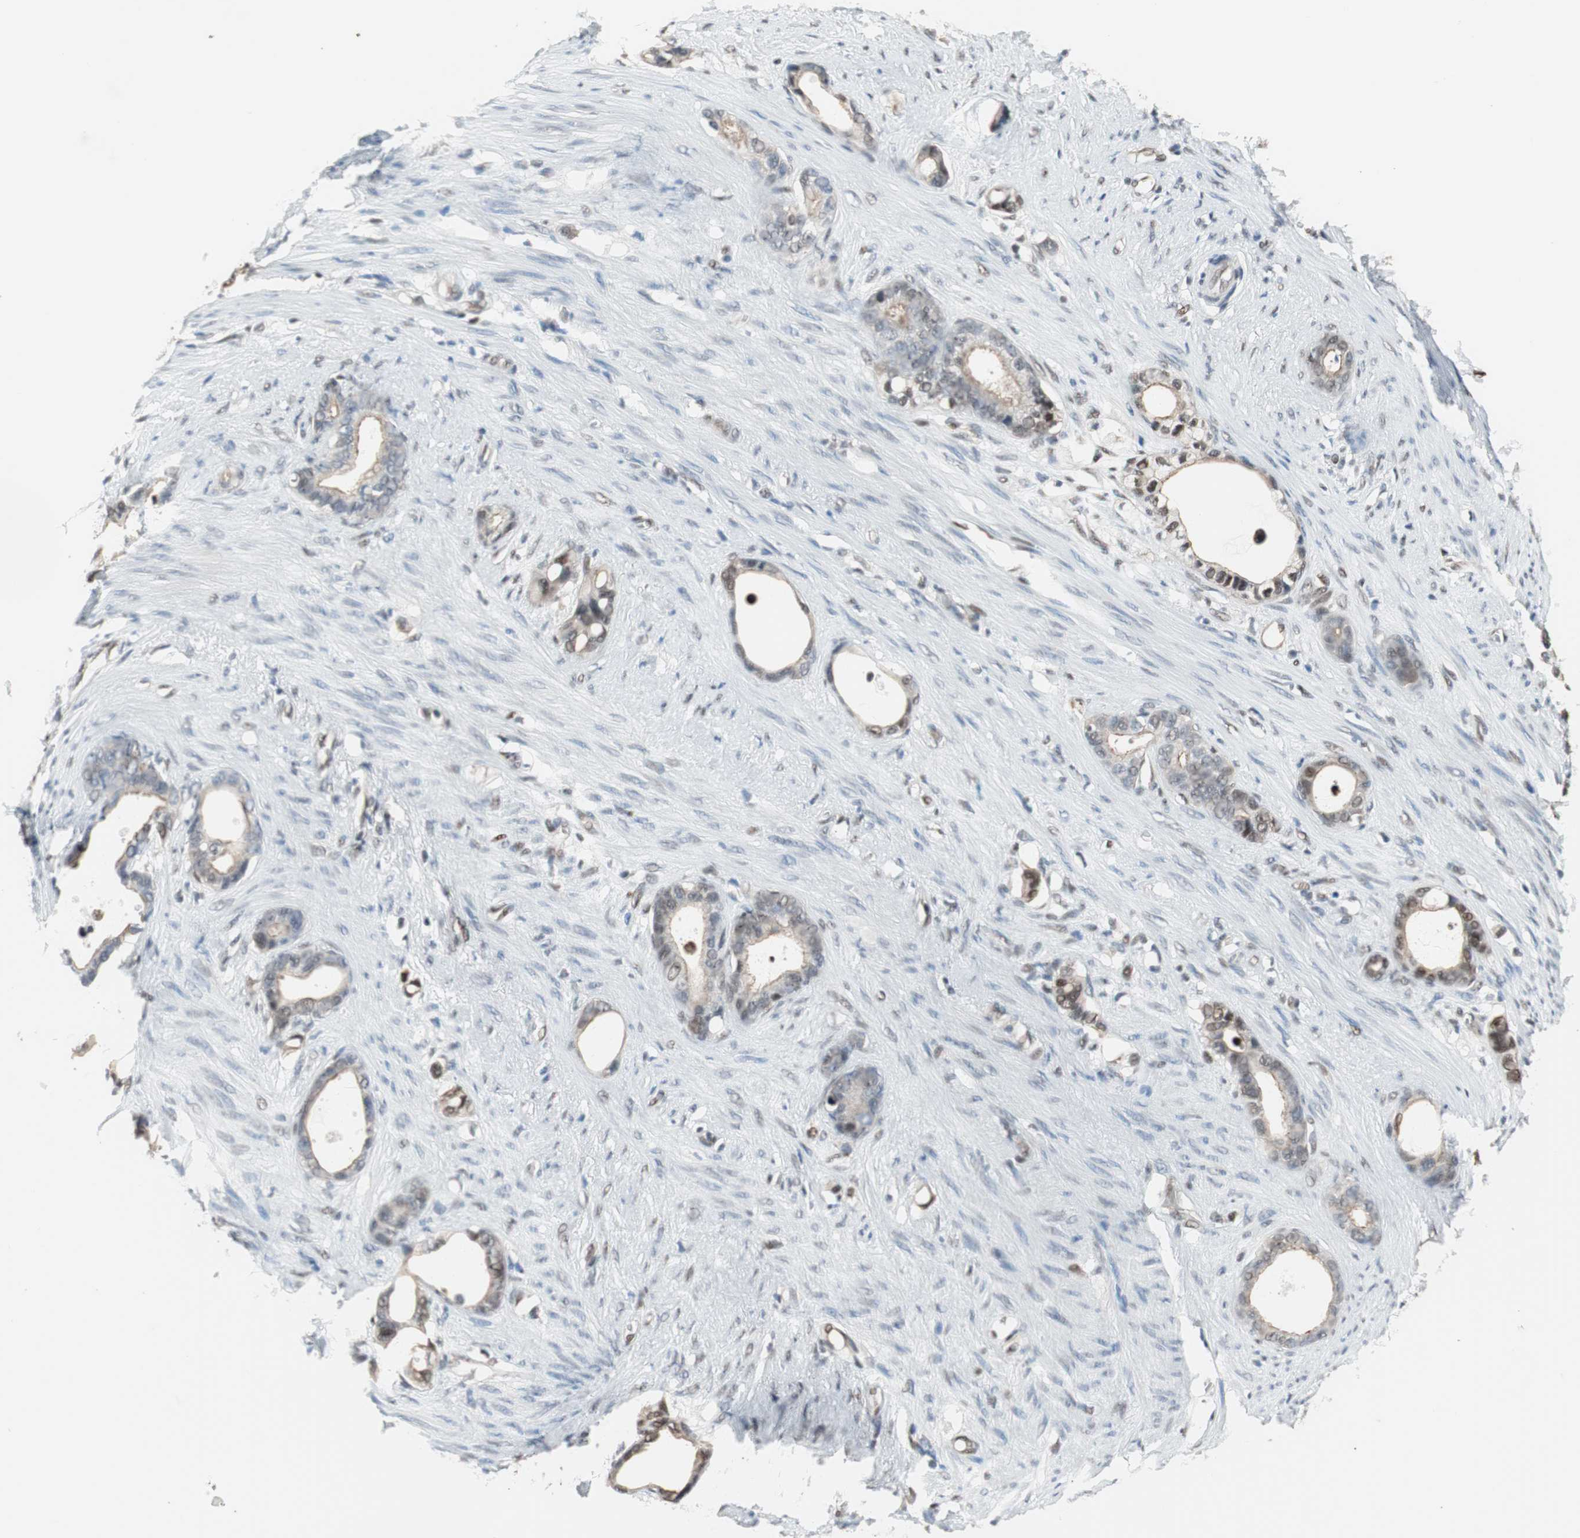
{"staining": {"intensity": "weak", "quantity": "<25%", "location": "cytoplasmic/membranous"}, "tissue": "stomach cancer", "cell_type": "Tumor cells", "image_type": "cancer", "snomed": [{"axis": "morphology", "description": "Adenocarcinoma, NOS"}, {"axis": "topography", "description": "Stomach"}], "caption": "Micrograph shows no protein expression in tumor cells of stomach cancer (adenocarcinoma) tissue.", "gene": "PML", "patient": {"sex": "female", "age": 75}}